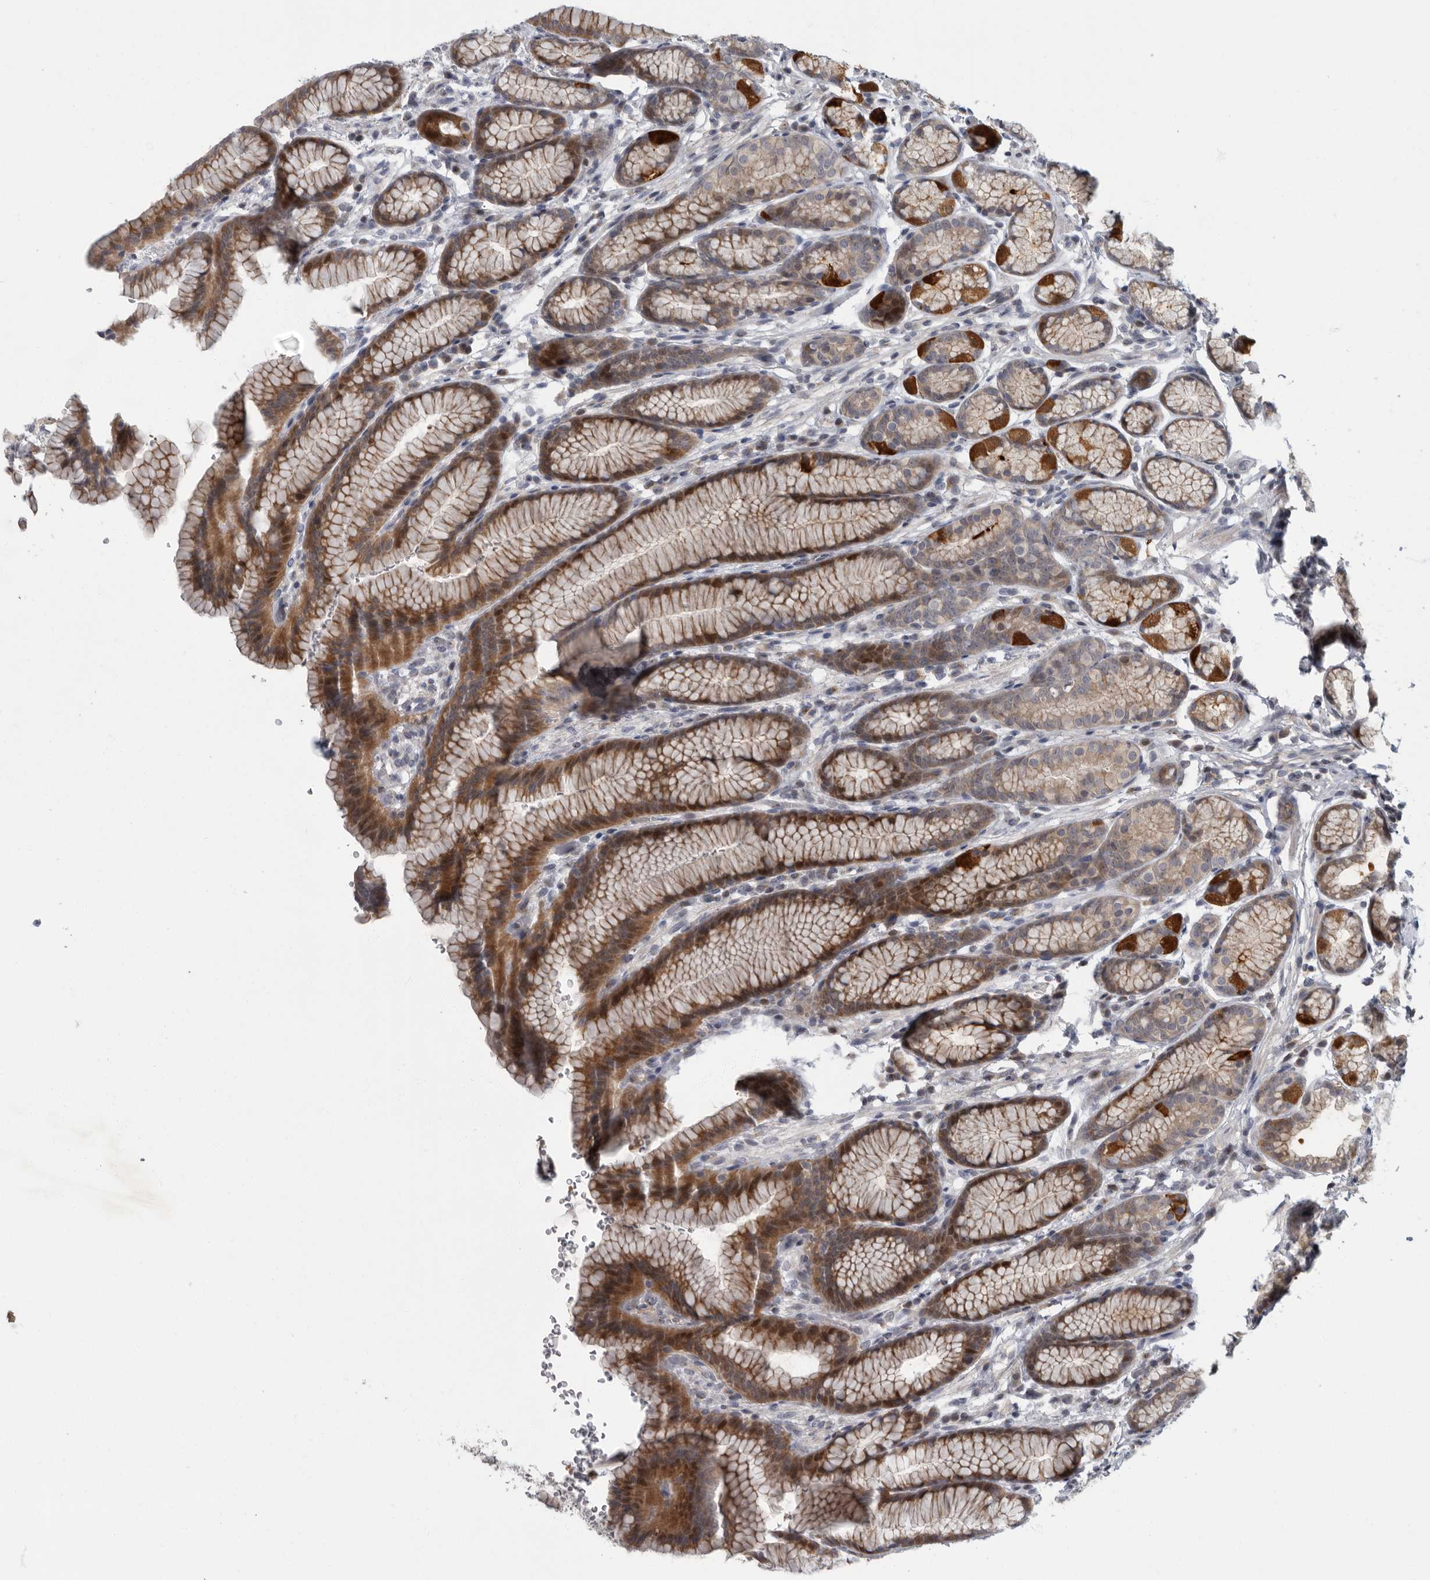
{"staining": {"intensity": "strong", "quantity": "25%-75%", "location": "cytoplasmic/membranous,nuclear"}, "tissue": "stomach", "cell_type": "Glandular cells", "image_type": "normal", "snomed": [{"axis": "morphology", "description": "Normal tissue, NOS"}, {"axis": "topography", "description": "Stomach"}], "caption": "The micrograph exhibits staining of normal stomach, revealing strong cytoplasmic/membranous,nuclear protein staining (brown color) within glandular cells. The protein is shown in brown color, while the nuclei are stained blue.", "gene": "PDE7A", "patient": {"sex": "male", "age": 42}}